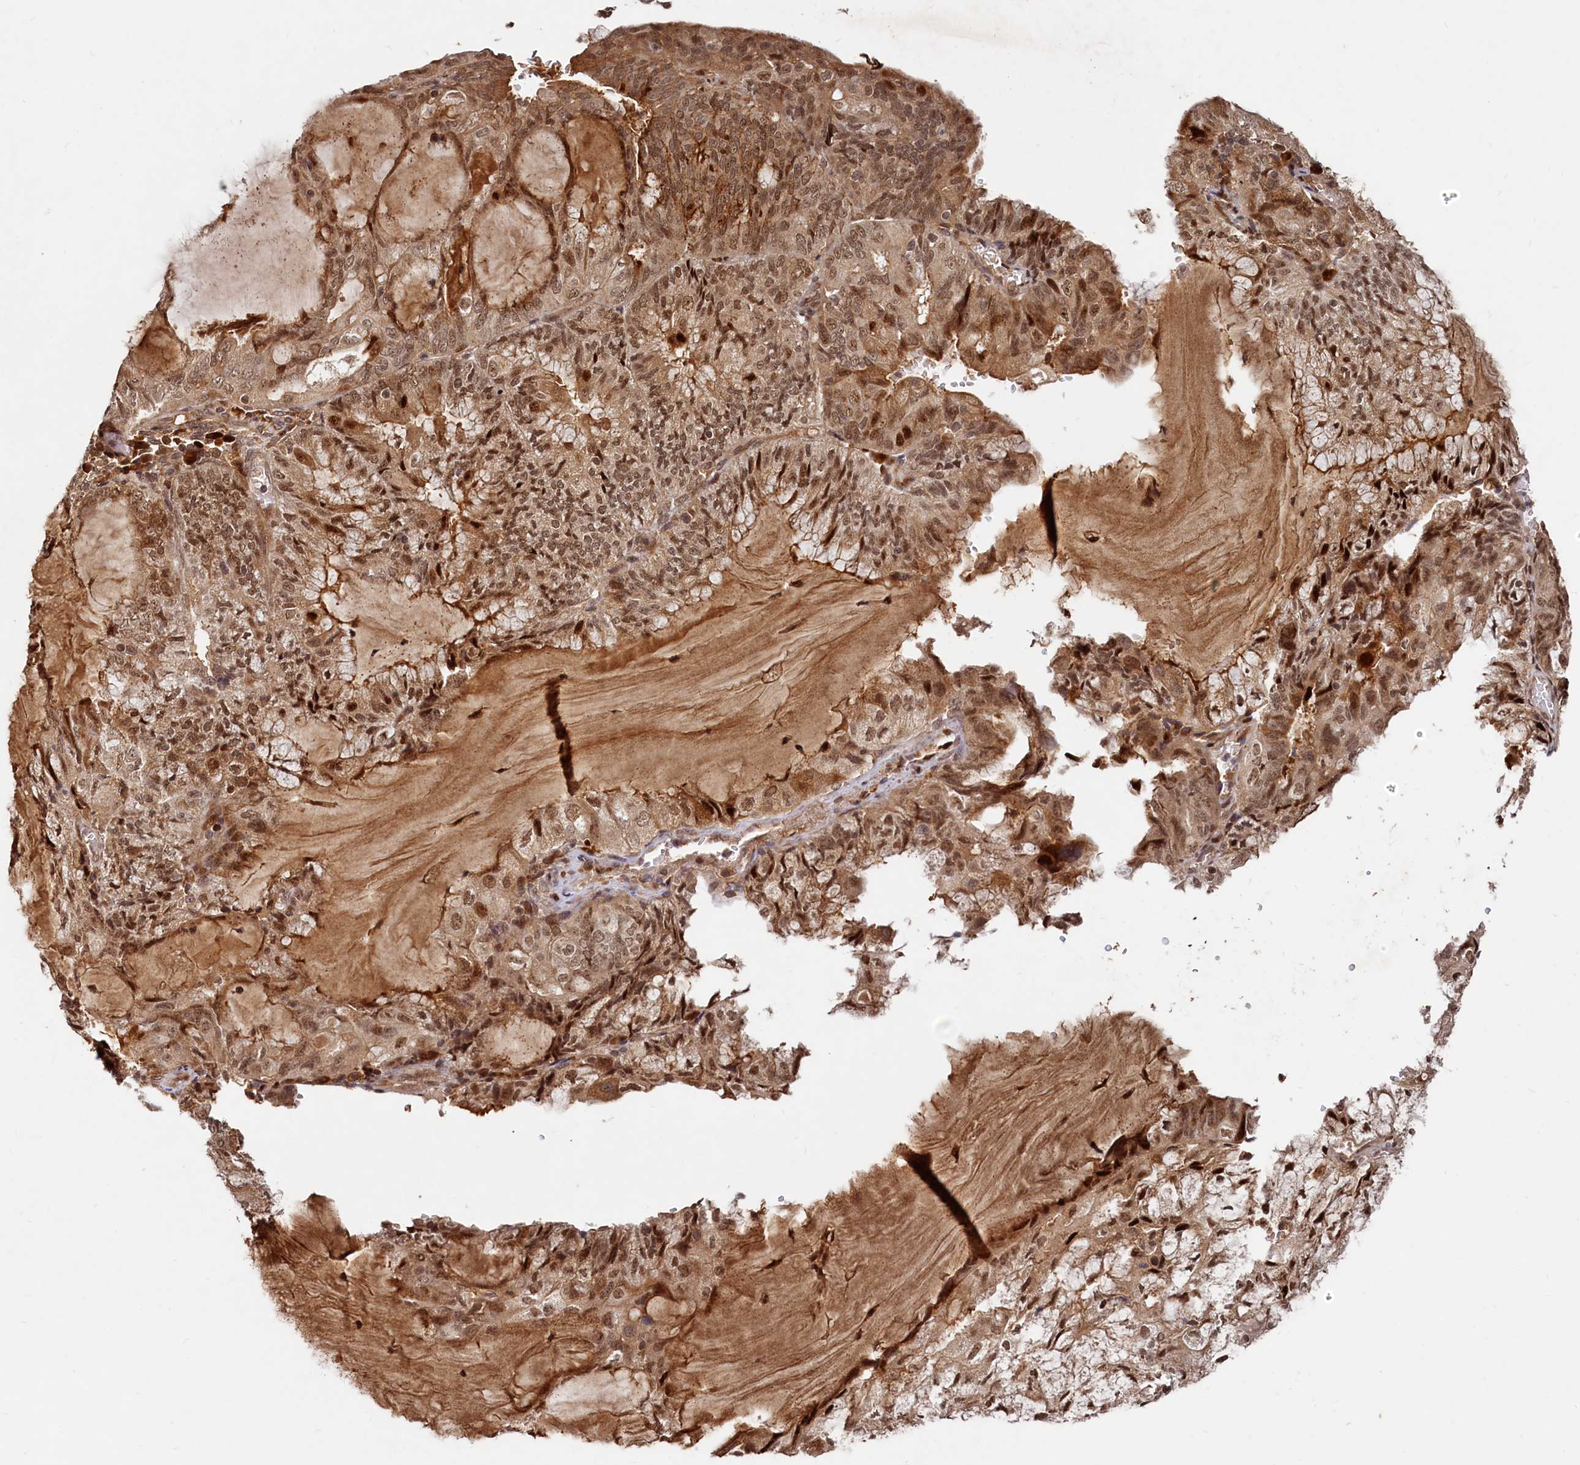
{"staining": {"intensity": "moderate", "quantity": ">75%", "location": "nuclear"}, "tissue": "endometrial cancer", "cell_type": "Tumor cells", "image_type": "cancer", "snomed": [{"axis": "morphology", "description": "Adenocarcinoma, NOS"}, {"axis": "topography", "description": "Endometrium"}], "caption": "A high-resolution micrograph shows immunohistochemistry (IHC) staining of endometrial adenocarcinoma, which displays moderate nuclear positivity in about >75% of tumor cells. The staining is performed using DAB brown chromogen to label protein expression. The nuclei are counter-stained blue using hematoxylin.", "gene": "TRAPPC4", "patient": {"sex": "female", "age": 81}}